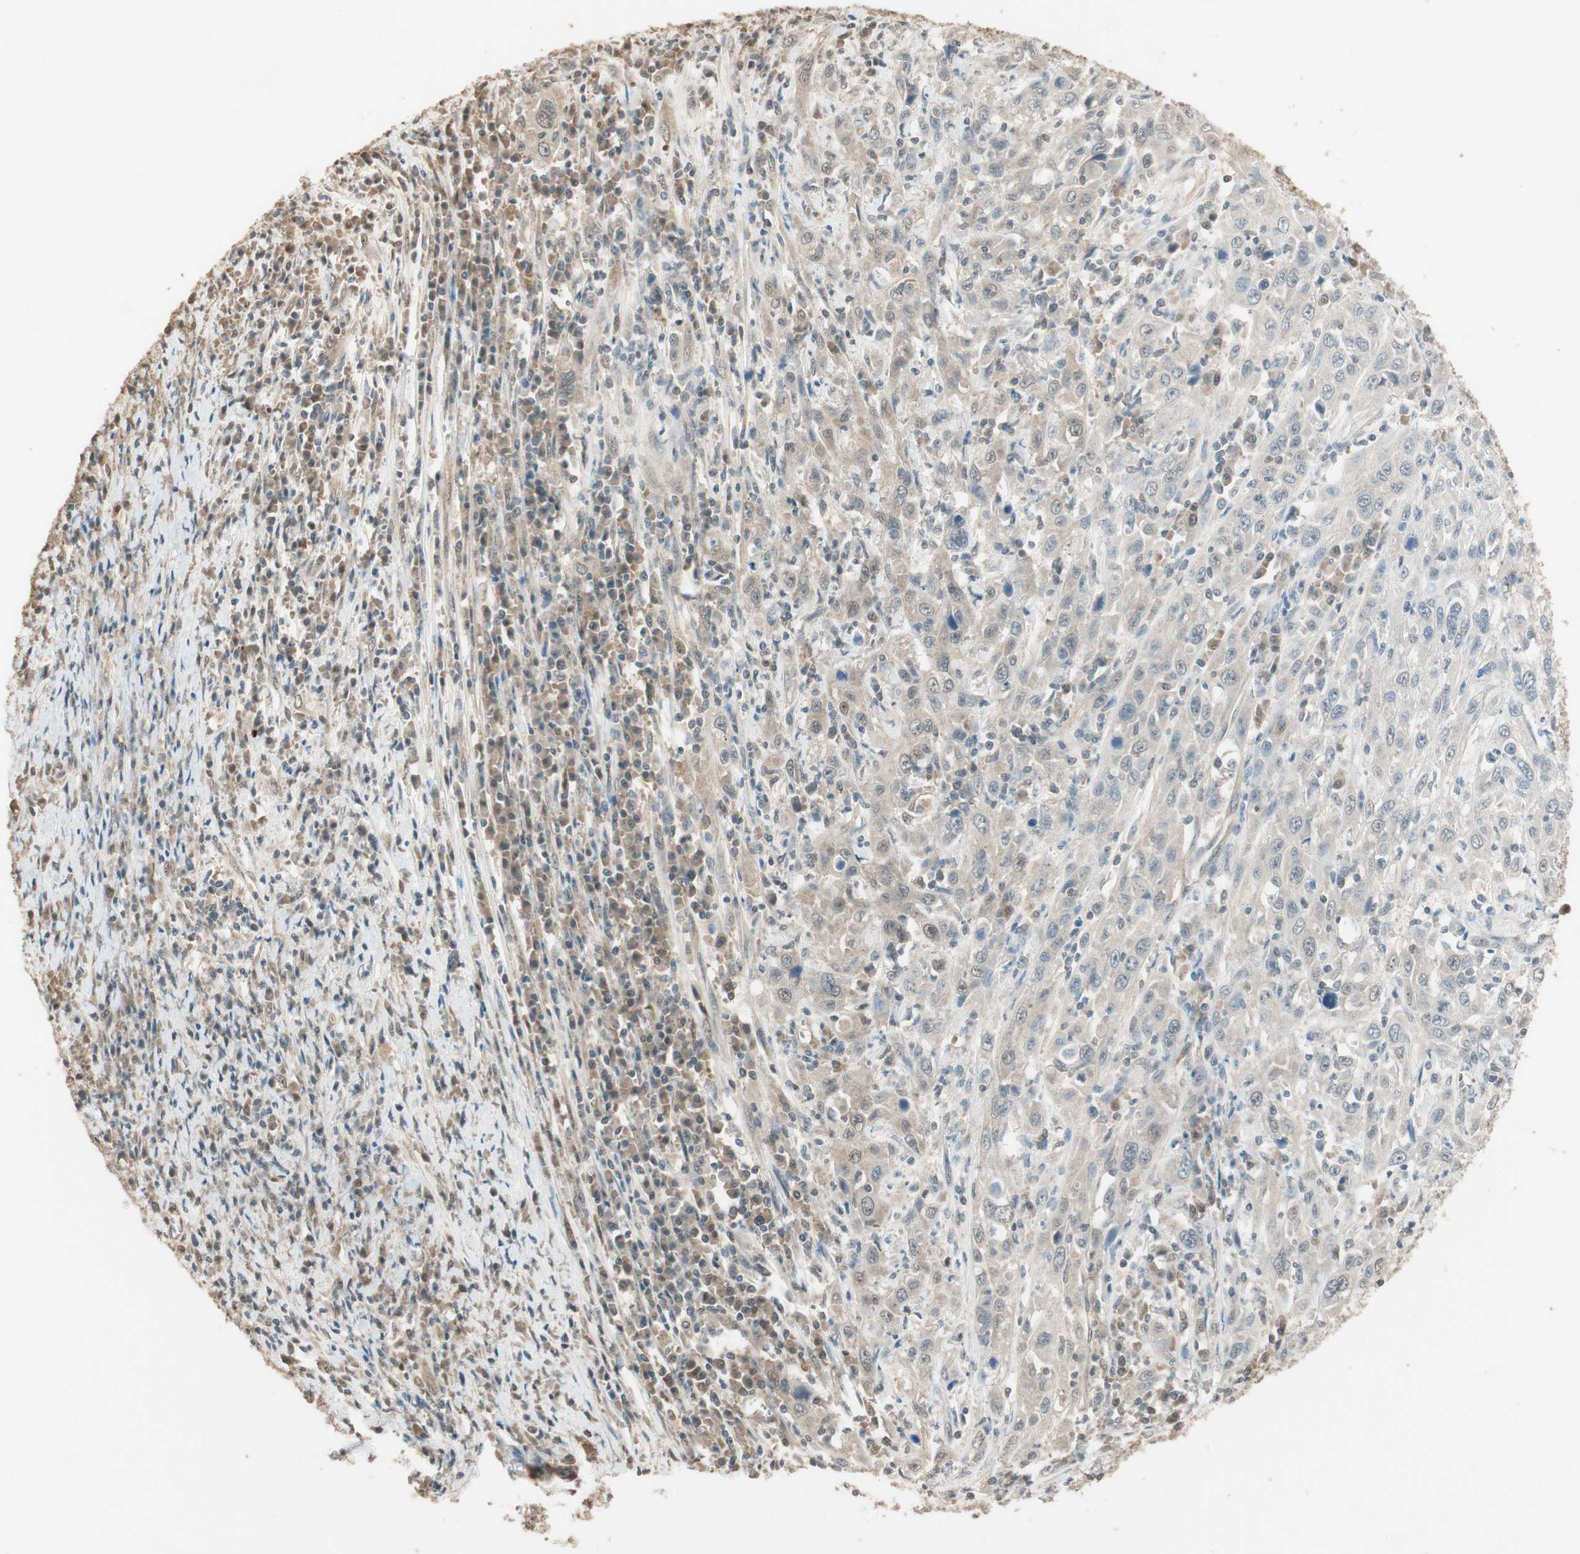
{"staining": {"intensity": "weak", "quantity": "<25%", "location": "cytoplasmic/membranous"}, "tissue": "cervical cancer", "cell_type": "Tumor cells", "image_type": "cancer", "snomed": [{"axis": "morphology", "description": "Squamous cell carcinoma, NOS"}, {"axis": "topography", "description": "Cervix"}], "caption": "Immunohistochemistry (IHC) image of neoplastic tissue: cervical squamous cell carcinoma stained with DAB (3,3'-diaminobenzidine) reveals no significant protein positivity in tumor cells.", "gene": "USP5", "patient": {"sex": "female", "age": 46}}